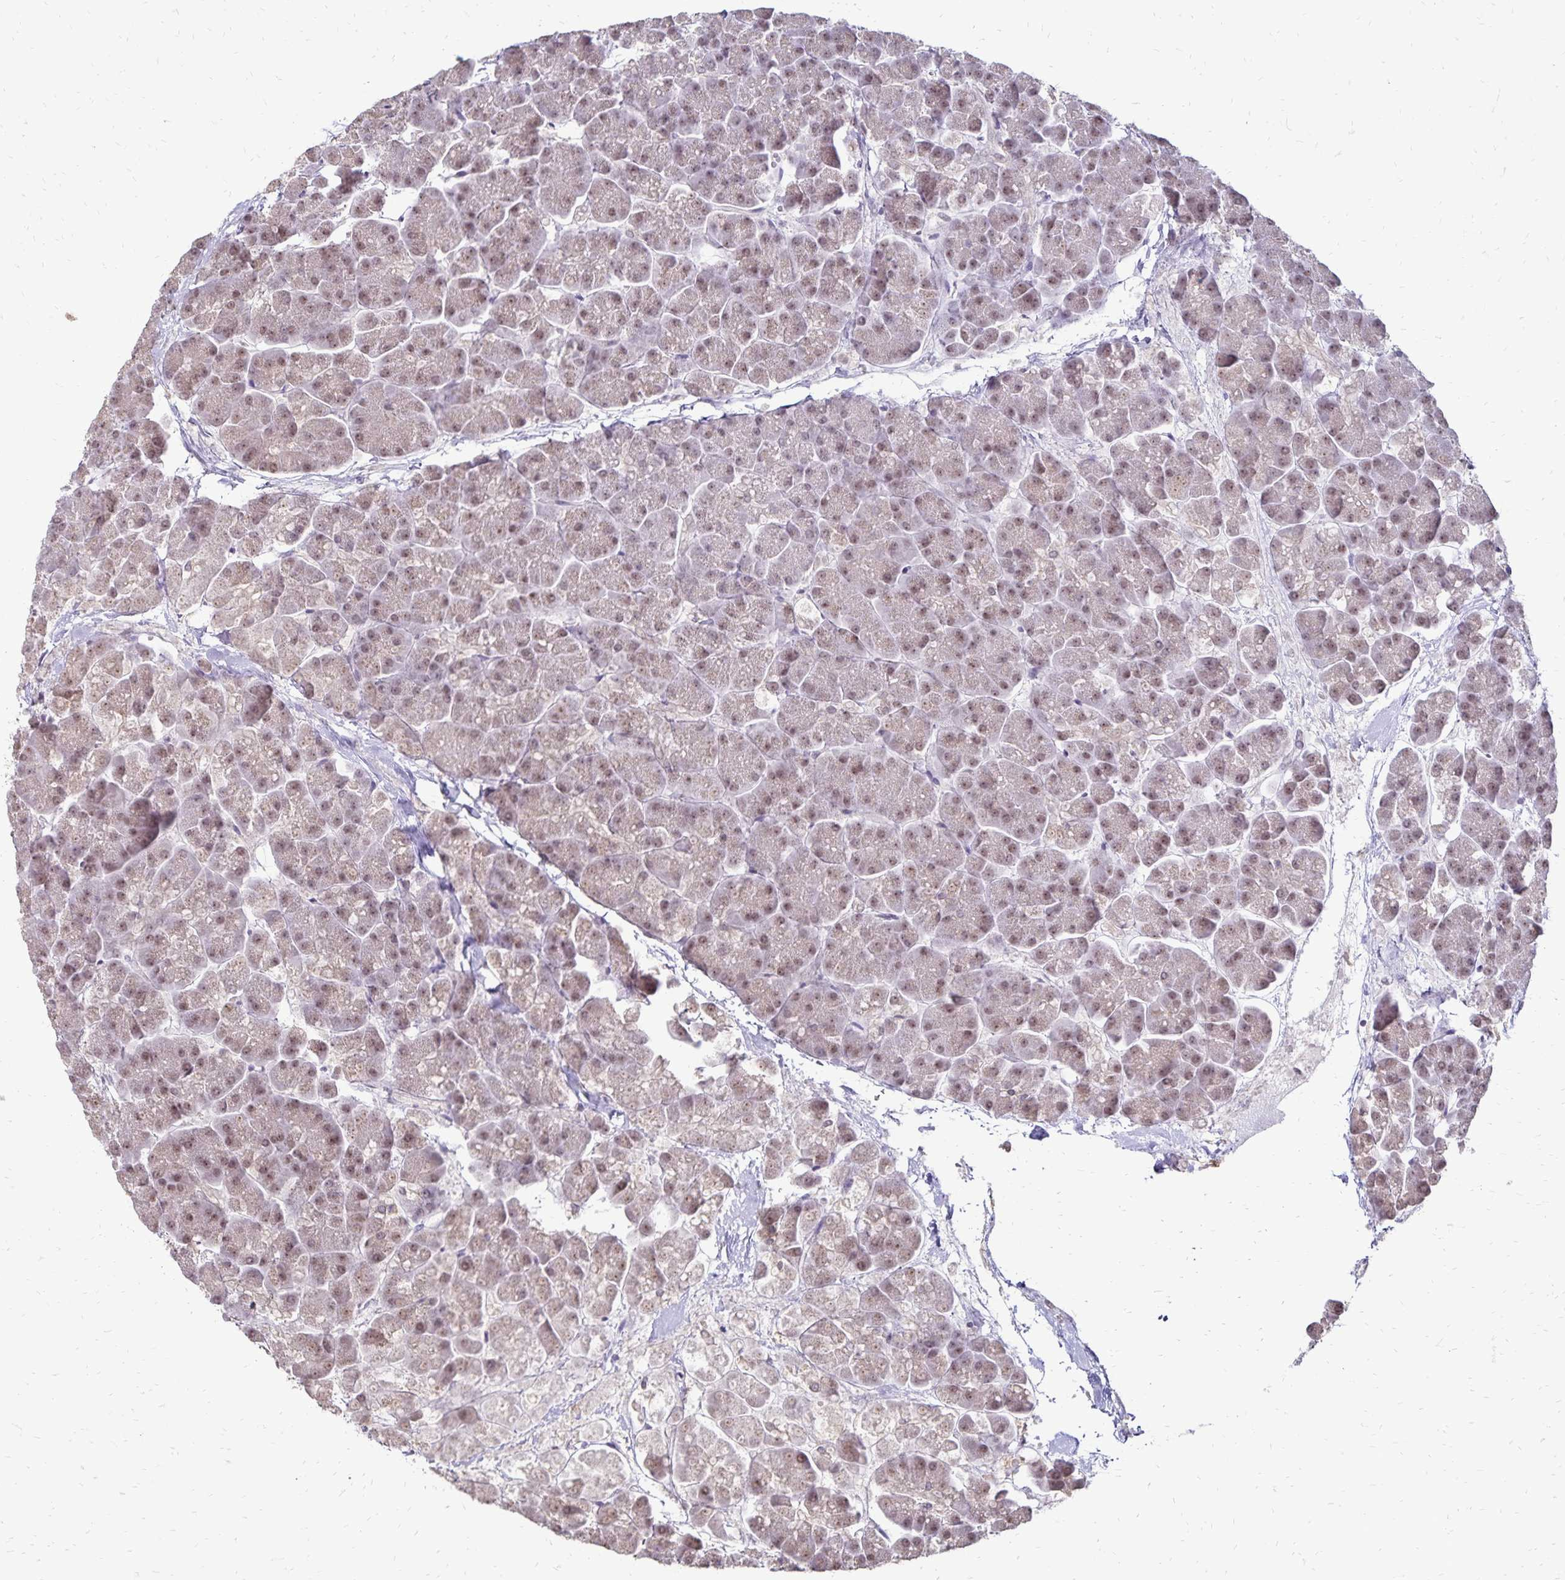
{"staining": {"intensity": "weak", "quantity": ">75%", "location": "cytoplasmic/membranous,nuclear"}, "tissue": "pancreas", "cell_type": "Exocrine glandular cells", "image_type": "normal", "snomed": [{"axis": "morphology", "description": "Normal tissue, NOS"}, {"axis": "topography", "description": "Pancreas"}, {"axis": "topography", "description": "Peripheral nerve tissue"}], "caption": "Immunohistochemistry (IHC) histopathology image of normal pancreas: pancreas stained using IHC displays low levels of weak protein expression localized specifically in the cytoplasmic/membranous,nuclear of exocrine glandular cells, appearing as a cytoplasmic/membranous,nuclear brown color.", "gene": "POLB", "patient": {"sex": "male", "age": 54}}